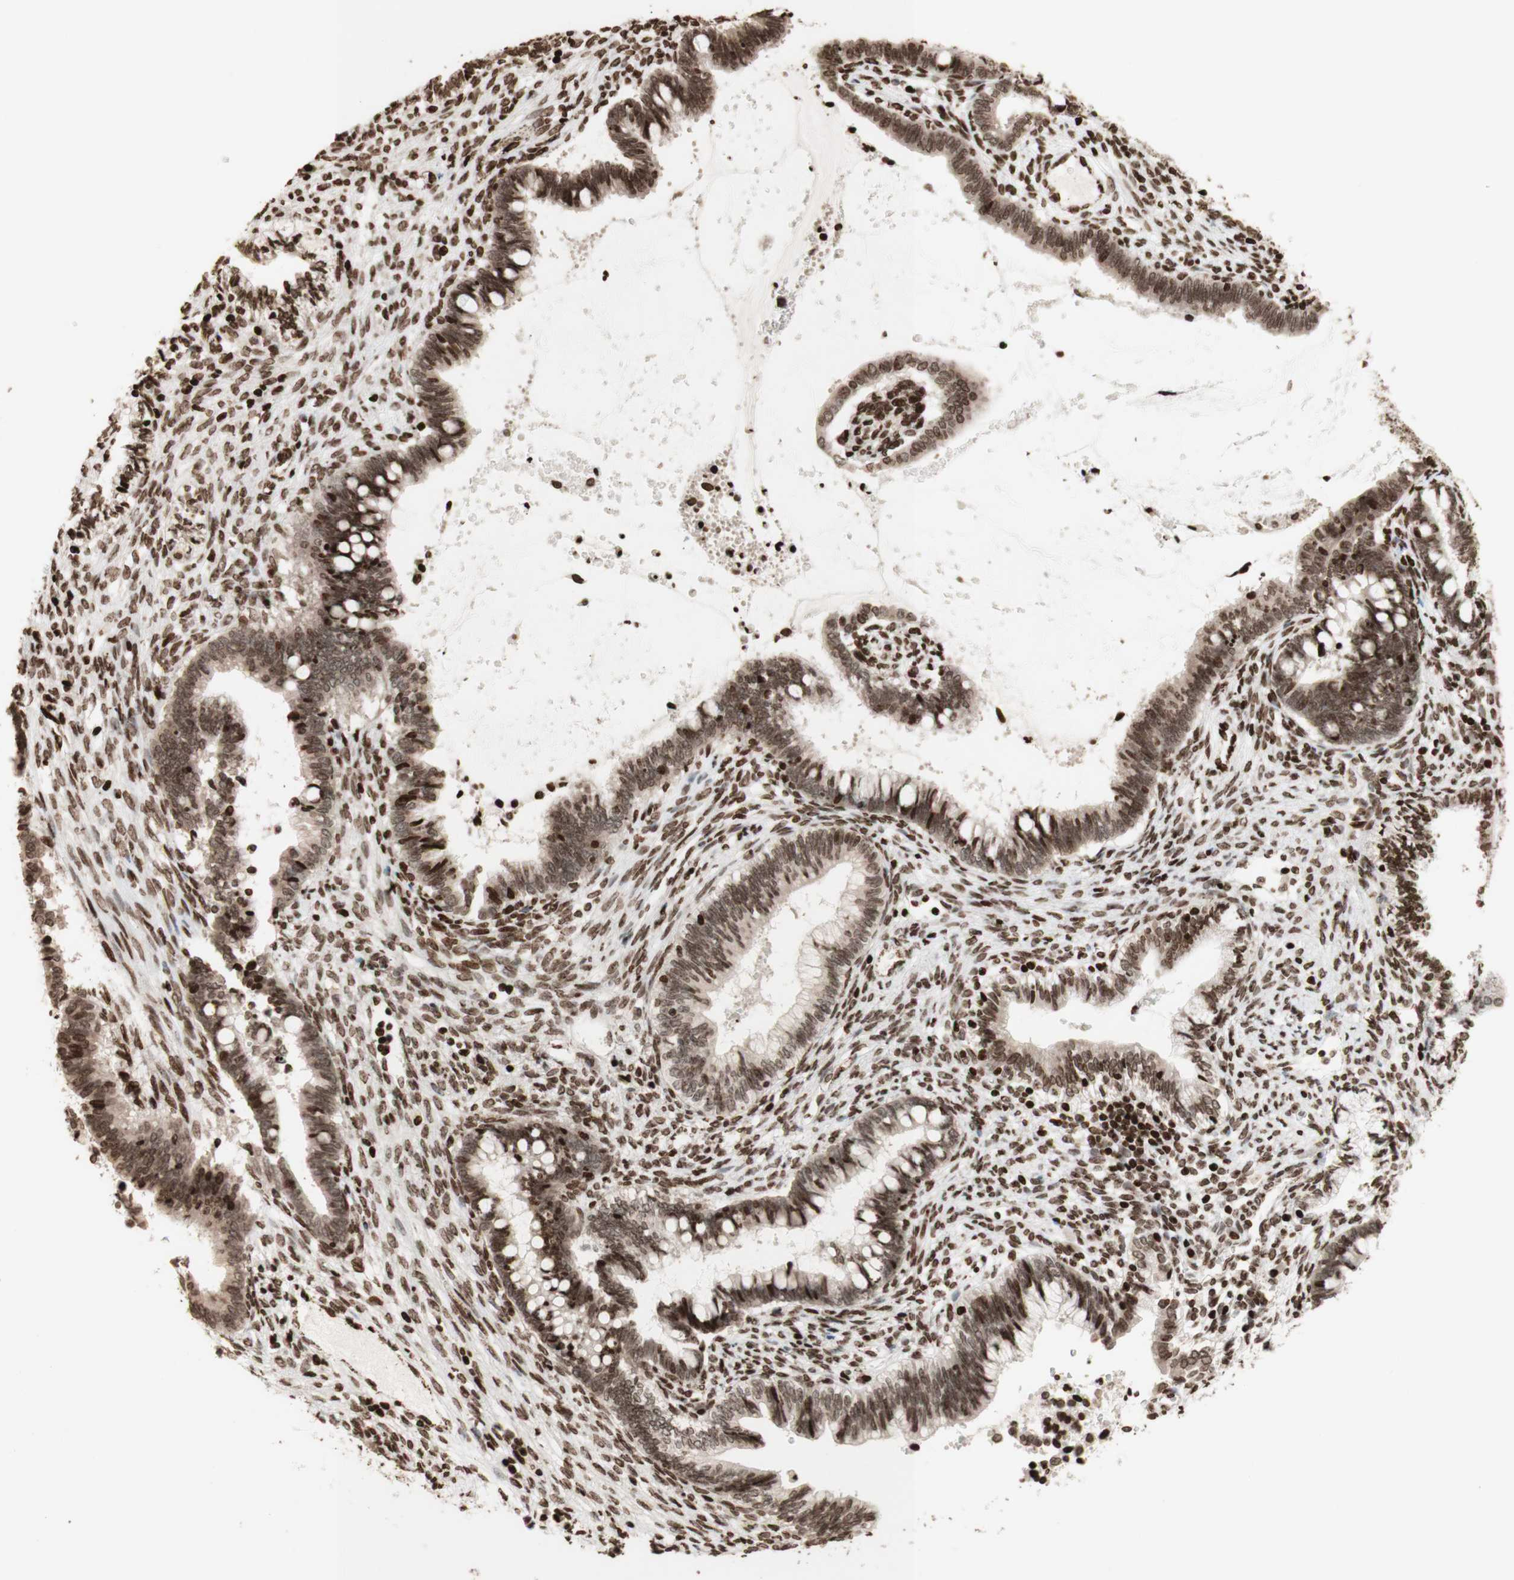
{"staining": {"intensity": "strong", "quantity": ">75%", "location": "nuclear"}, "tissue": "cervical cancer", "cell_type": "Tumor cells", "image_type": "cancer", "snomed": [{"axis": "morphology", "description": "Adenocarcinoma, NOS"}, {"axis": "topography", "description": "Cervix"}], "caption": "DAB (3,3'-diaminobenzidine) immunohistochemical staining of cervical adenocarcinoma shows strong nuclear protein expression in about >75% of tumor cells.", "gene": "NCAPD2", "patient": {"sex": "female", "age": 44}}